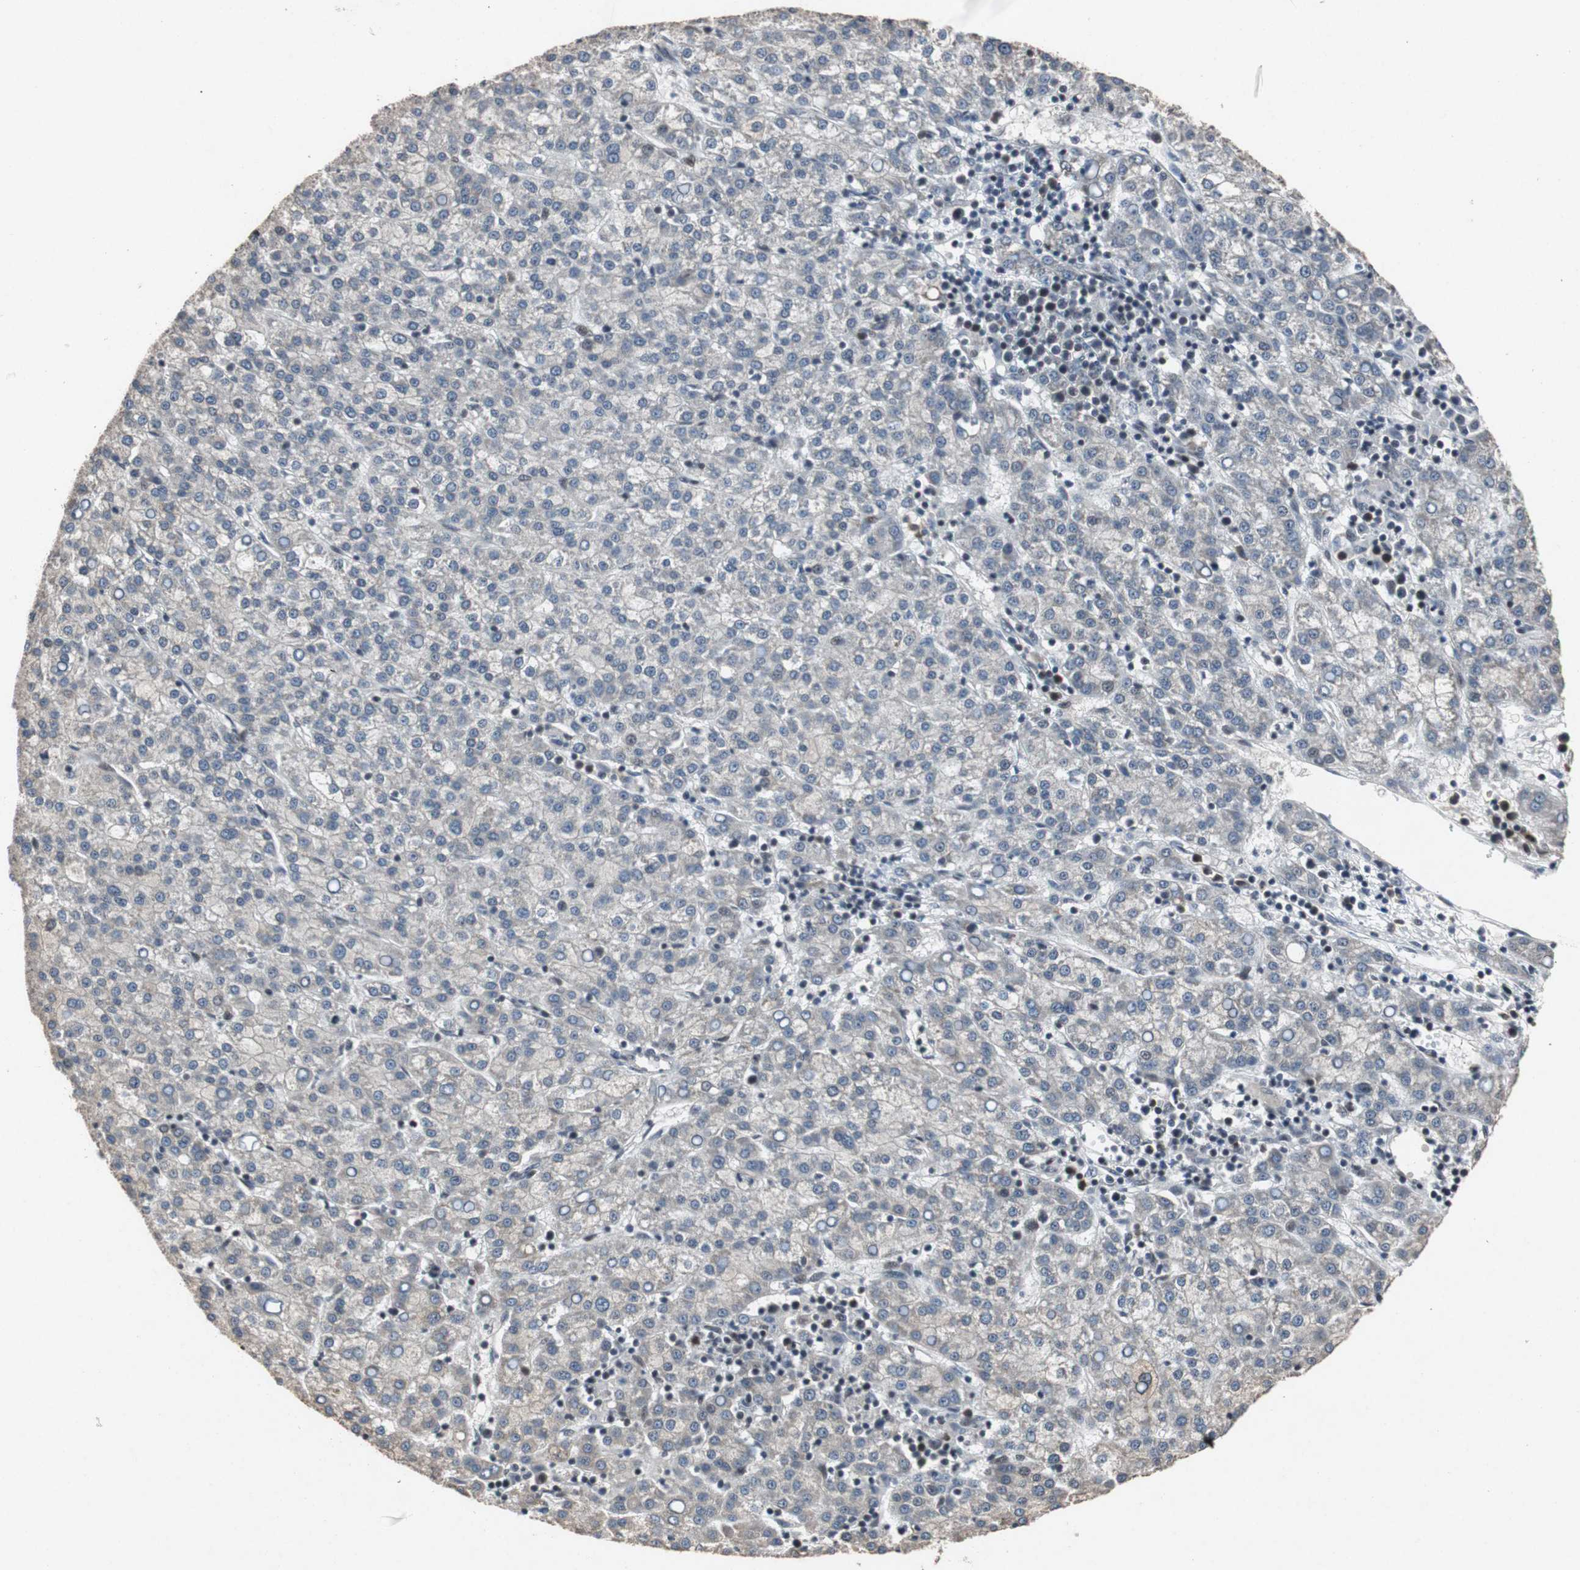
{"staining": {"intensity": "negative", "quantity": "none", "location": "none"}, "tissue": "liver cancer", "cell_type": "Tumor cells", "image_type": "cancer", "snomed": [{"axis": "morphology", "description": "Carcinoma, Hepatocellular, NOS"}, {"axis": "topography", "description": "Liver"}], "caption": "DAB (3,3'-diaminobenzidine) immunohistochemical staining of hepatocellular carcinoma (liver) shows no significant positivity in tumor cells.", "gene": "TP63", "patient": {"sex": "female", "age": 58}}